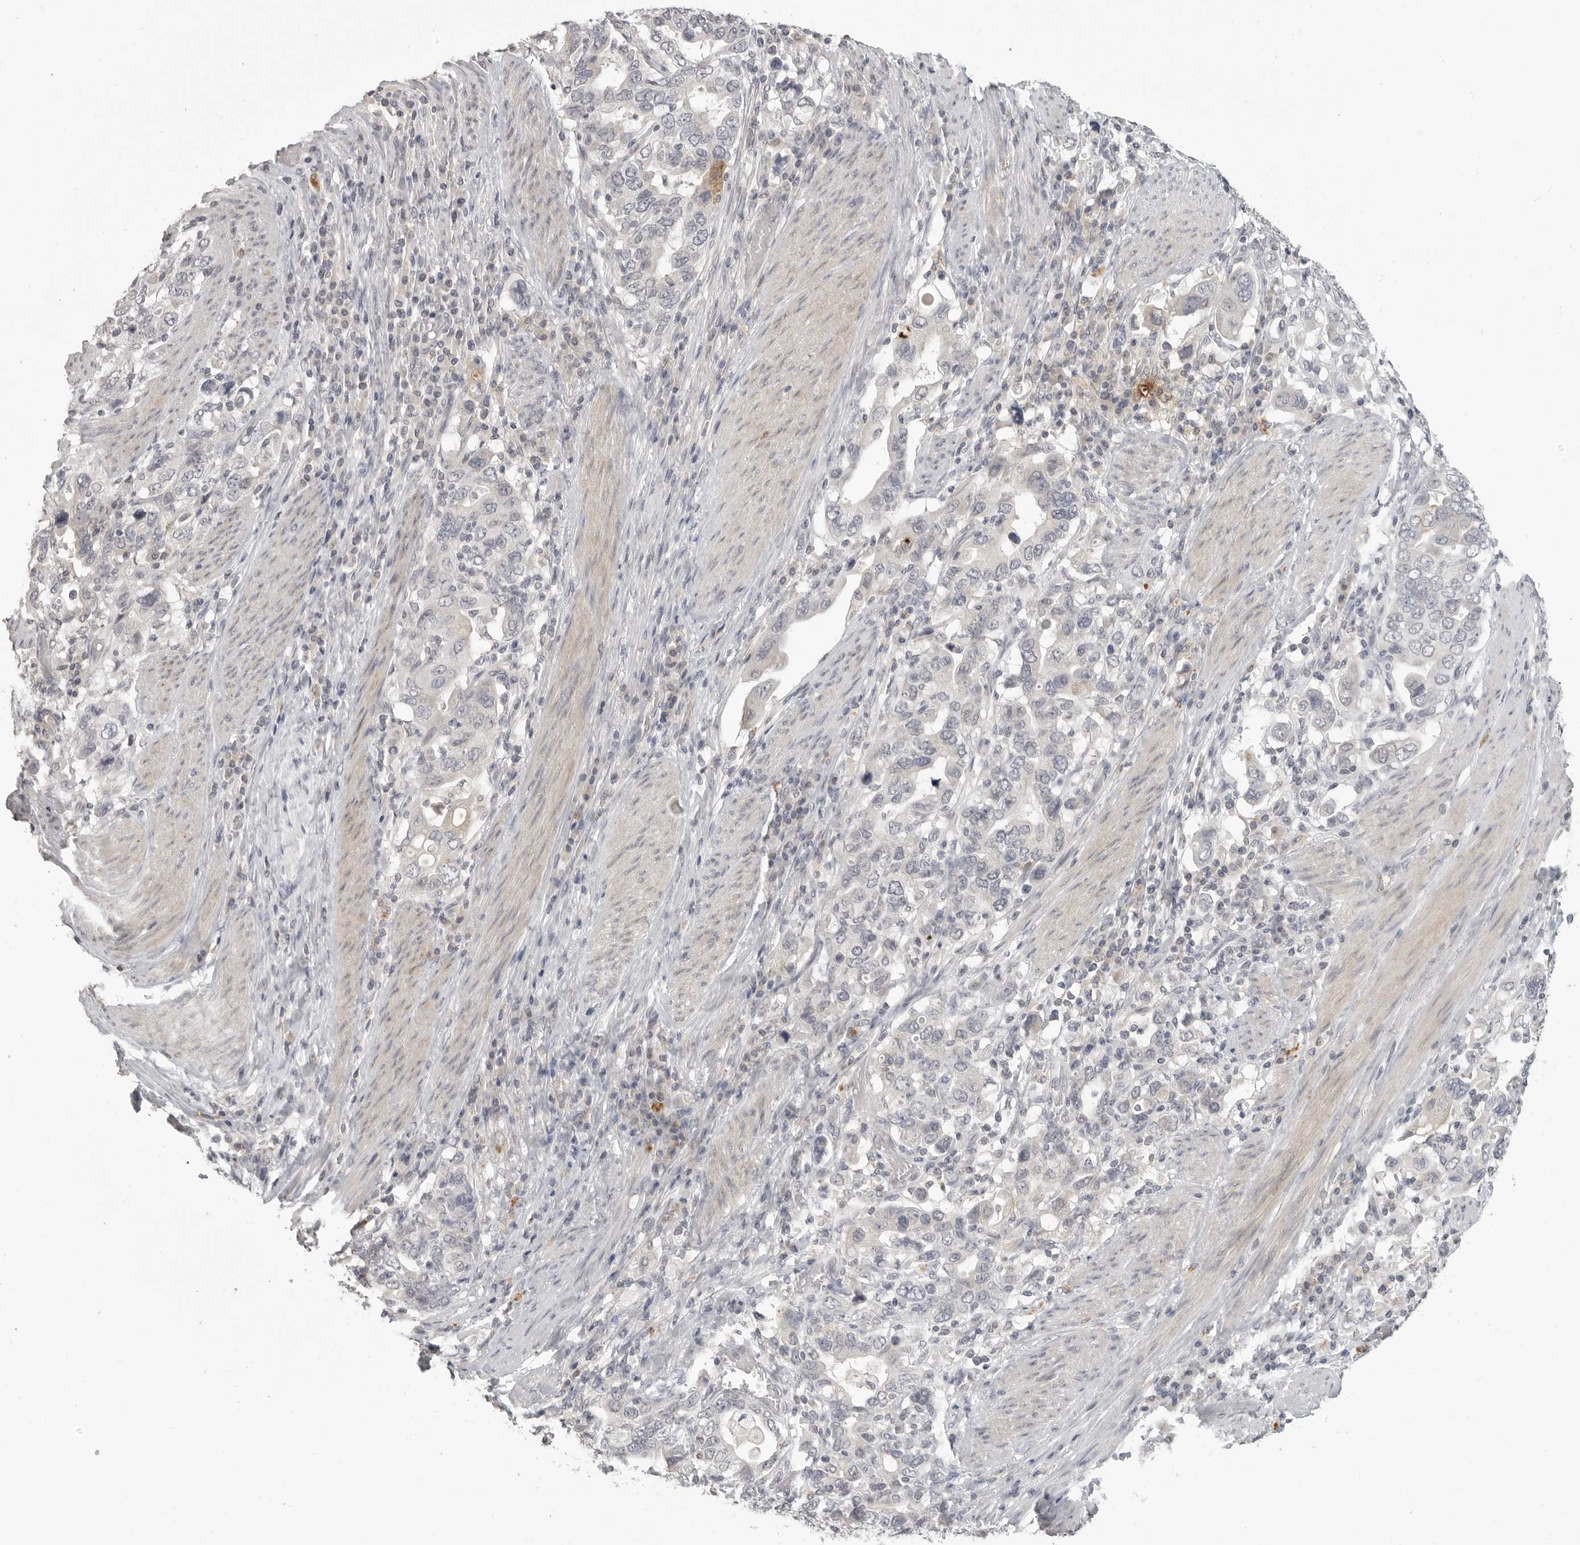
{"staining": {"intensity": "negative", "quantity": "none", "location": "none"}, "tissue": "stomach cancer", "cell_type": "Tumor cells", "image_type": "cancer", "snomed": [{"axis": "morphology", "description": "Adenocarcinoma, NOS"}, {"axis": "topography", "description": "Stomach, upper"}], "caption": "A high-resolution micrograph shows immunohistochemistry (IHC) staining of stomach cancer, which reveals no significant expression in tumor cells.", "gene": "PRSS1", "patient": {"sex": "male", "age": 62}}